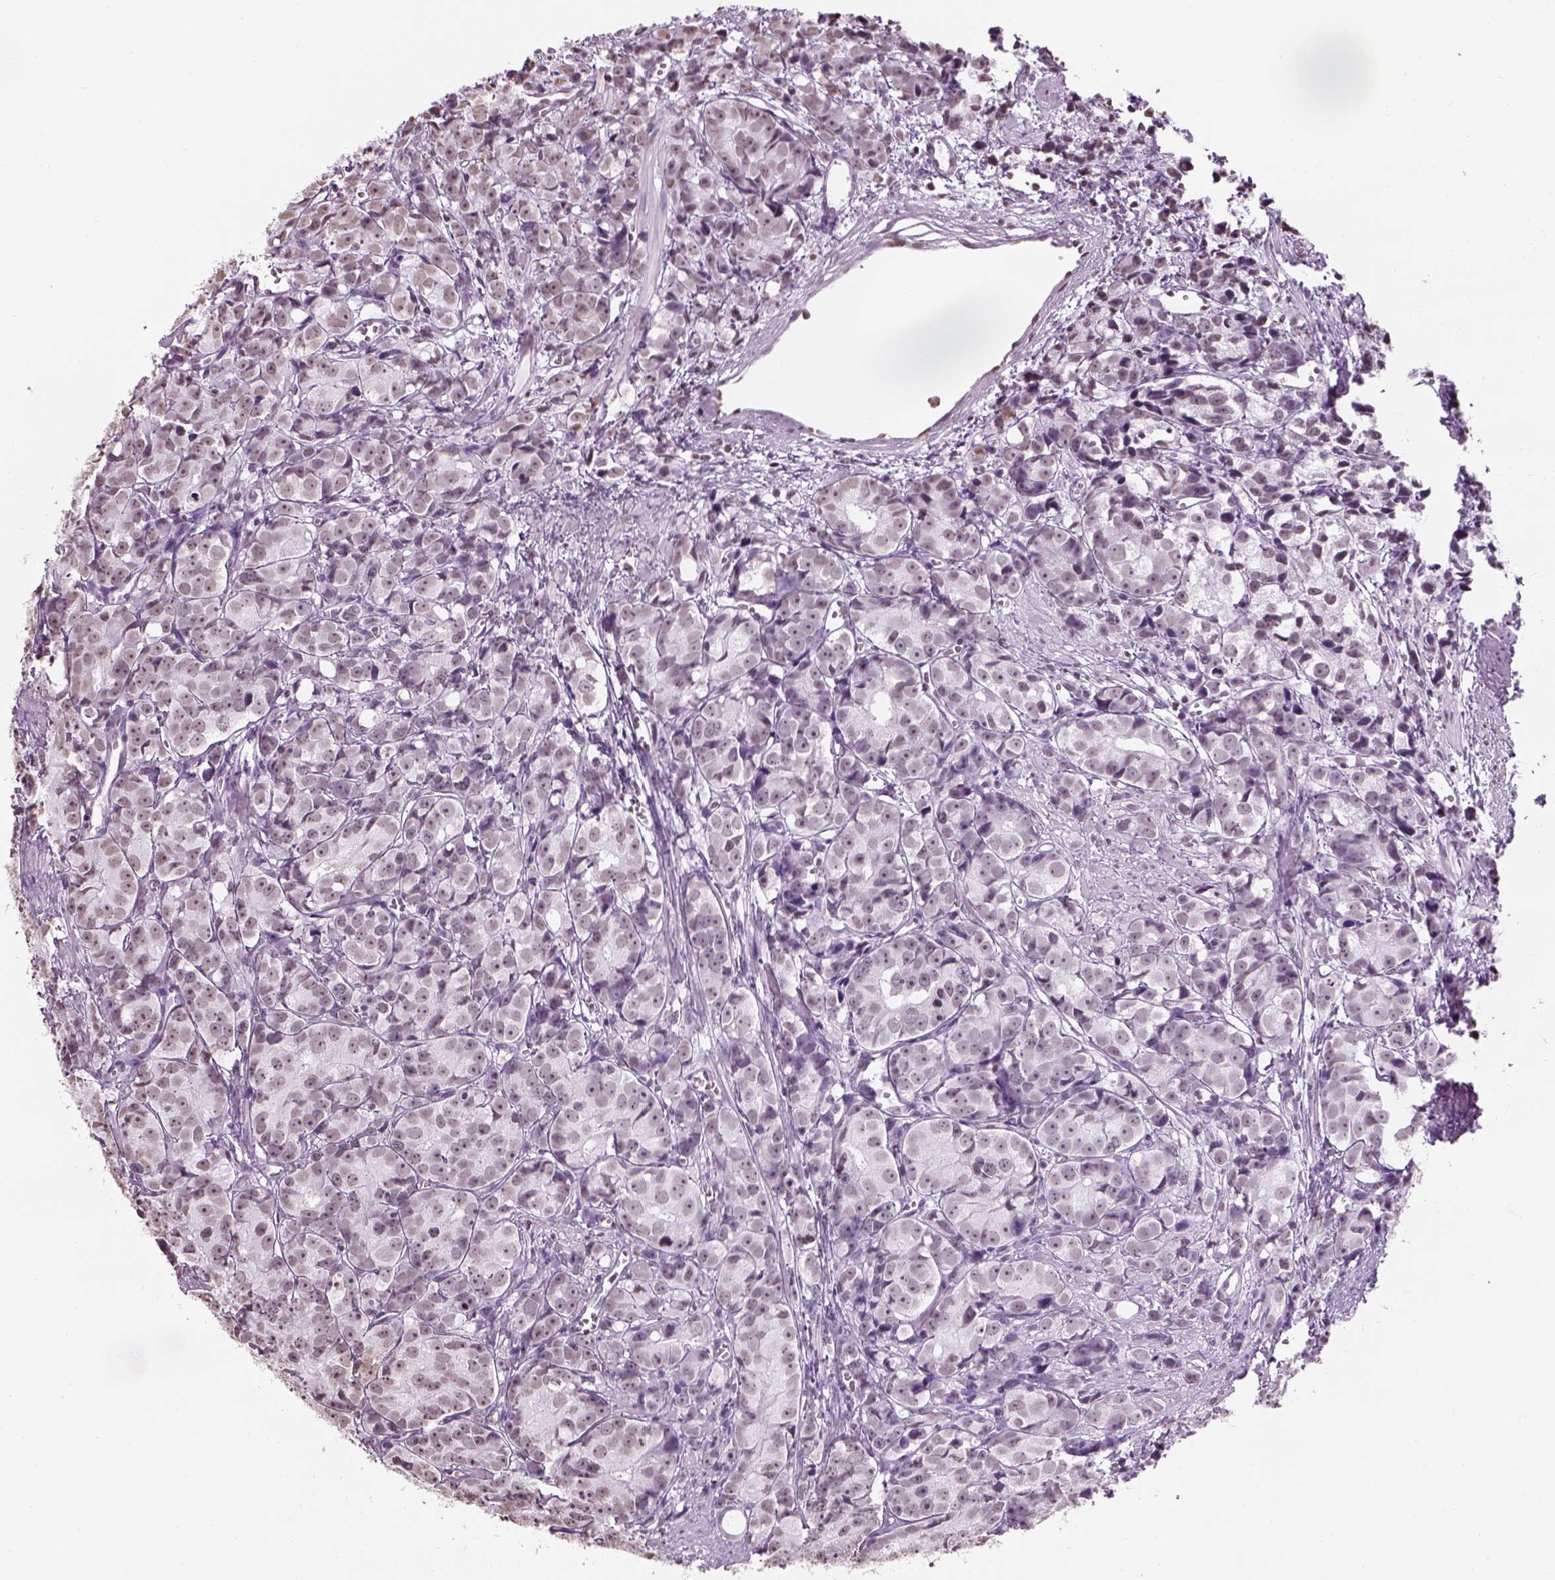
{"staining": {"intensity": "weak", "quantity": "<25%", "location": "nuclear"}, "tissue": "prostate cancer", "cell_type": "Tumor cells", "image_type": "cancer", "snomed": [{"axis": "morphology", "description": "Adenocarcinoma, High grade"}, {"axis": "topography", "description": "Prostate"}], "caption": "This is an immunohistochemistry micrograph of prostate cancer. There is no staining in tumor cells.", "gene": "BARHL1", "patient": {"sex": "male", "age": 77}}